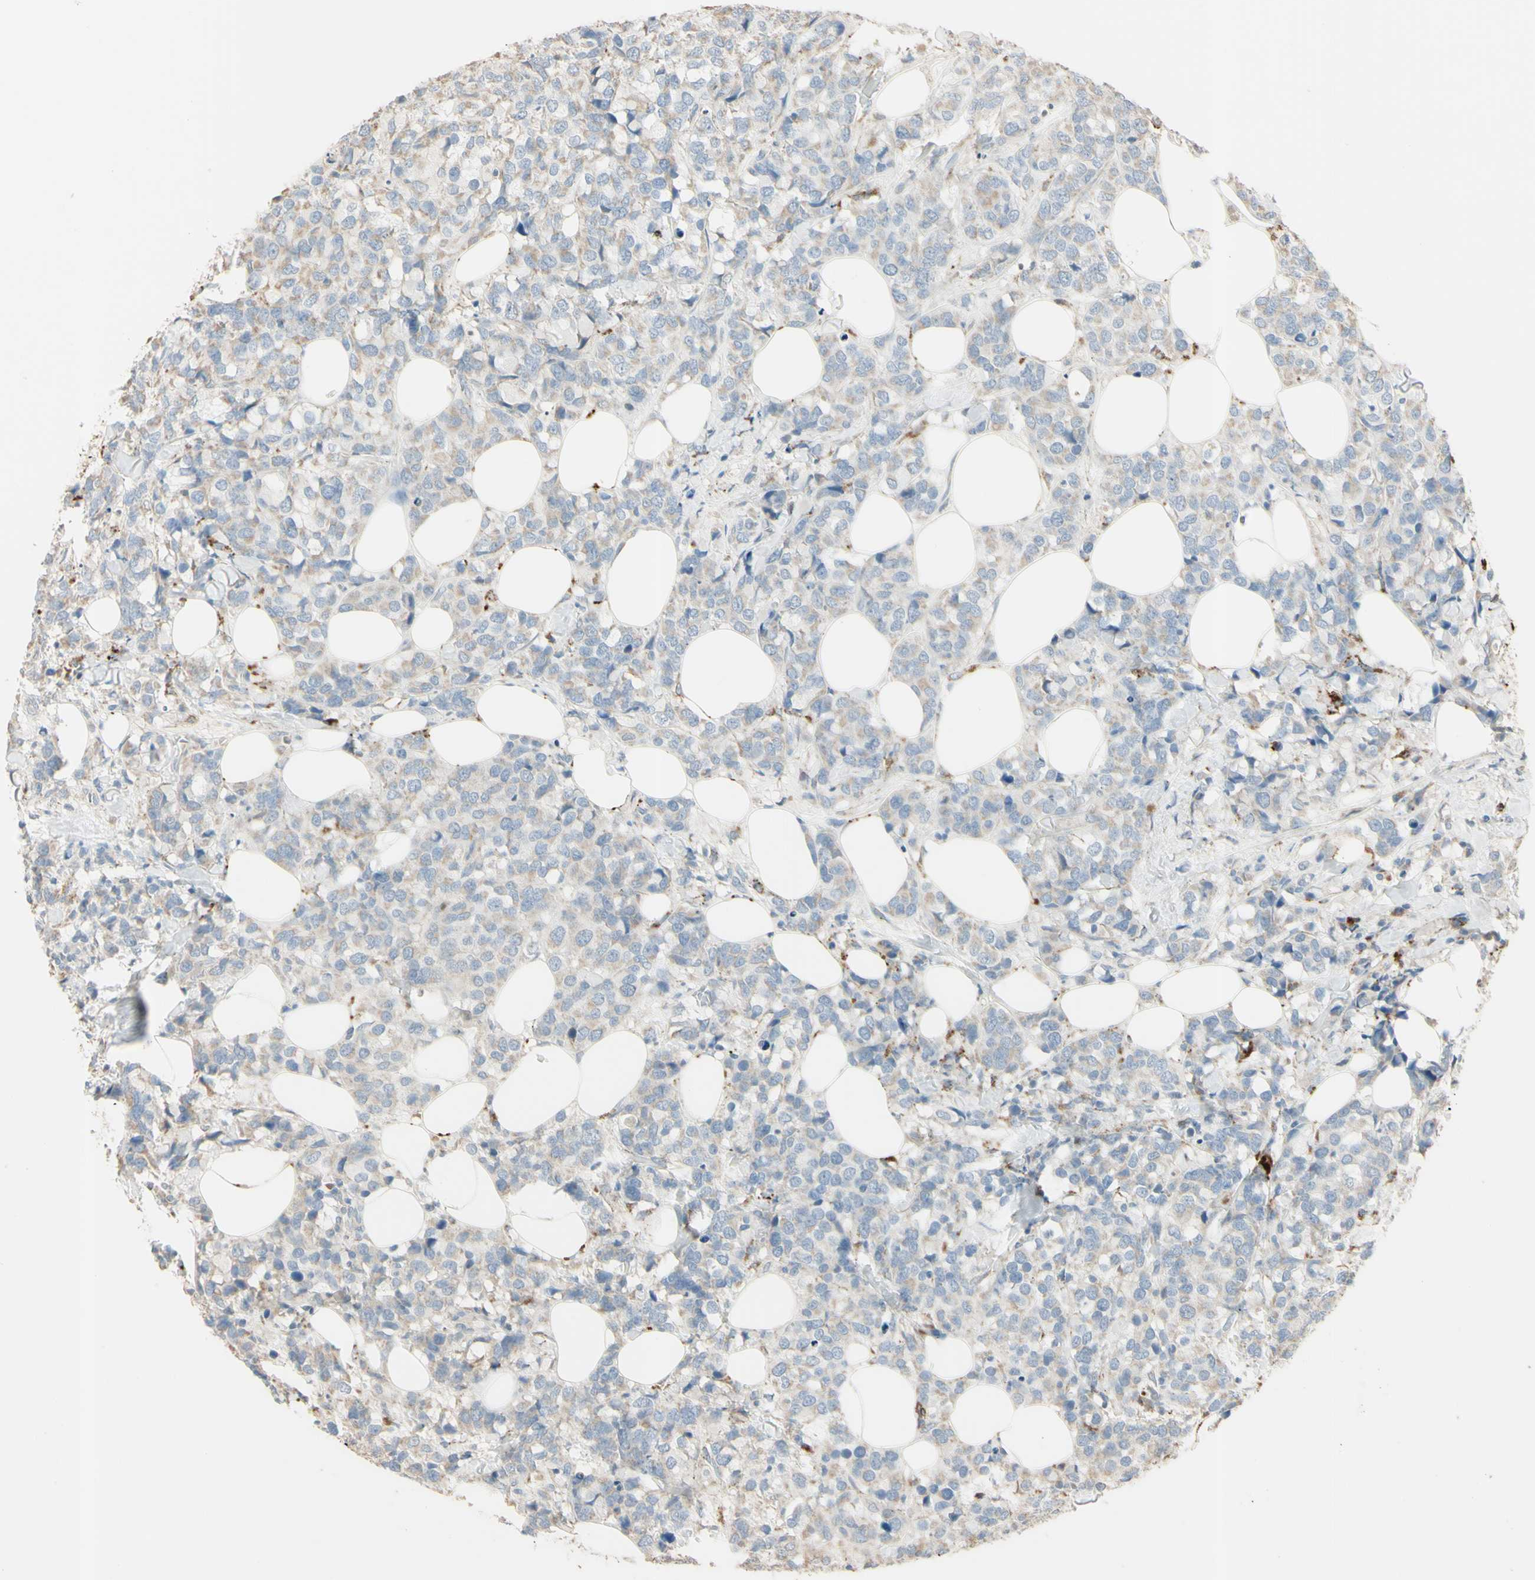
{"staining": {"intensity": "weak", "quantity": ">75%", "location": "cytoplasmic/membranous"}, "tissue": "breast cancer", "cell_type": "Tumor cells", "image_type": "cancer", "snomed": [{"axis": "morphology", "description": "Lobular carcinoma"}, {"axis": "topography", "description": "Breast"}], "caption": "Protein expression analysis of breast cancer (lobular carcinoma) exhibits weak cytoplasmic/membranous positivity in approximately >75% of tumor cells. The staining is performed using DAB brown chromogen to label protein expression. The nuclei are counter-stained blue using hematoxylin.", "gene": "ANGPTL1", "patient": {"sex": "female", "age": 59}}